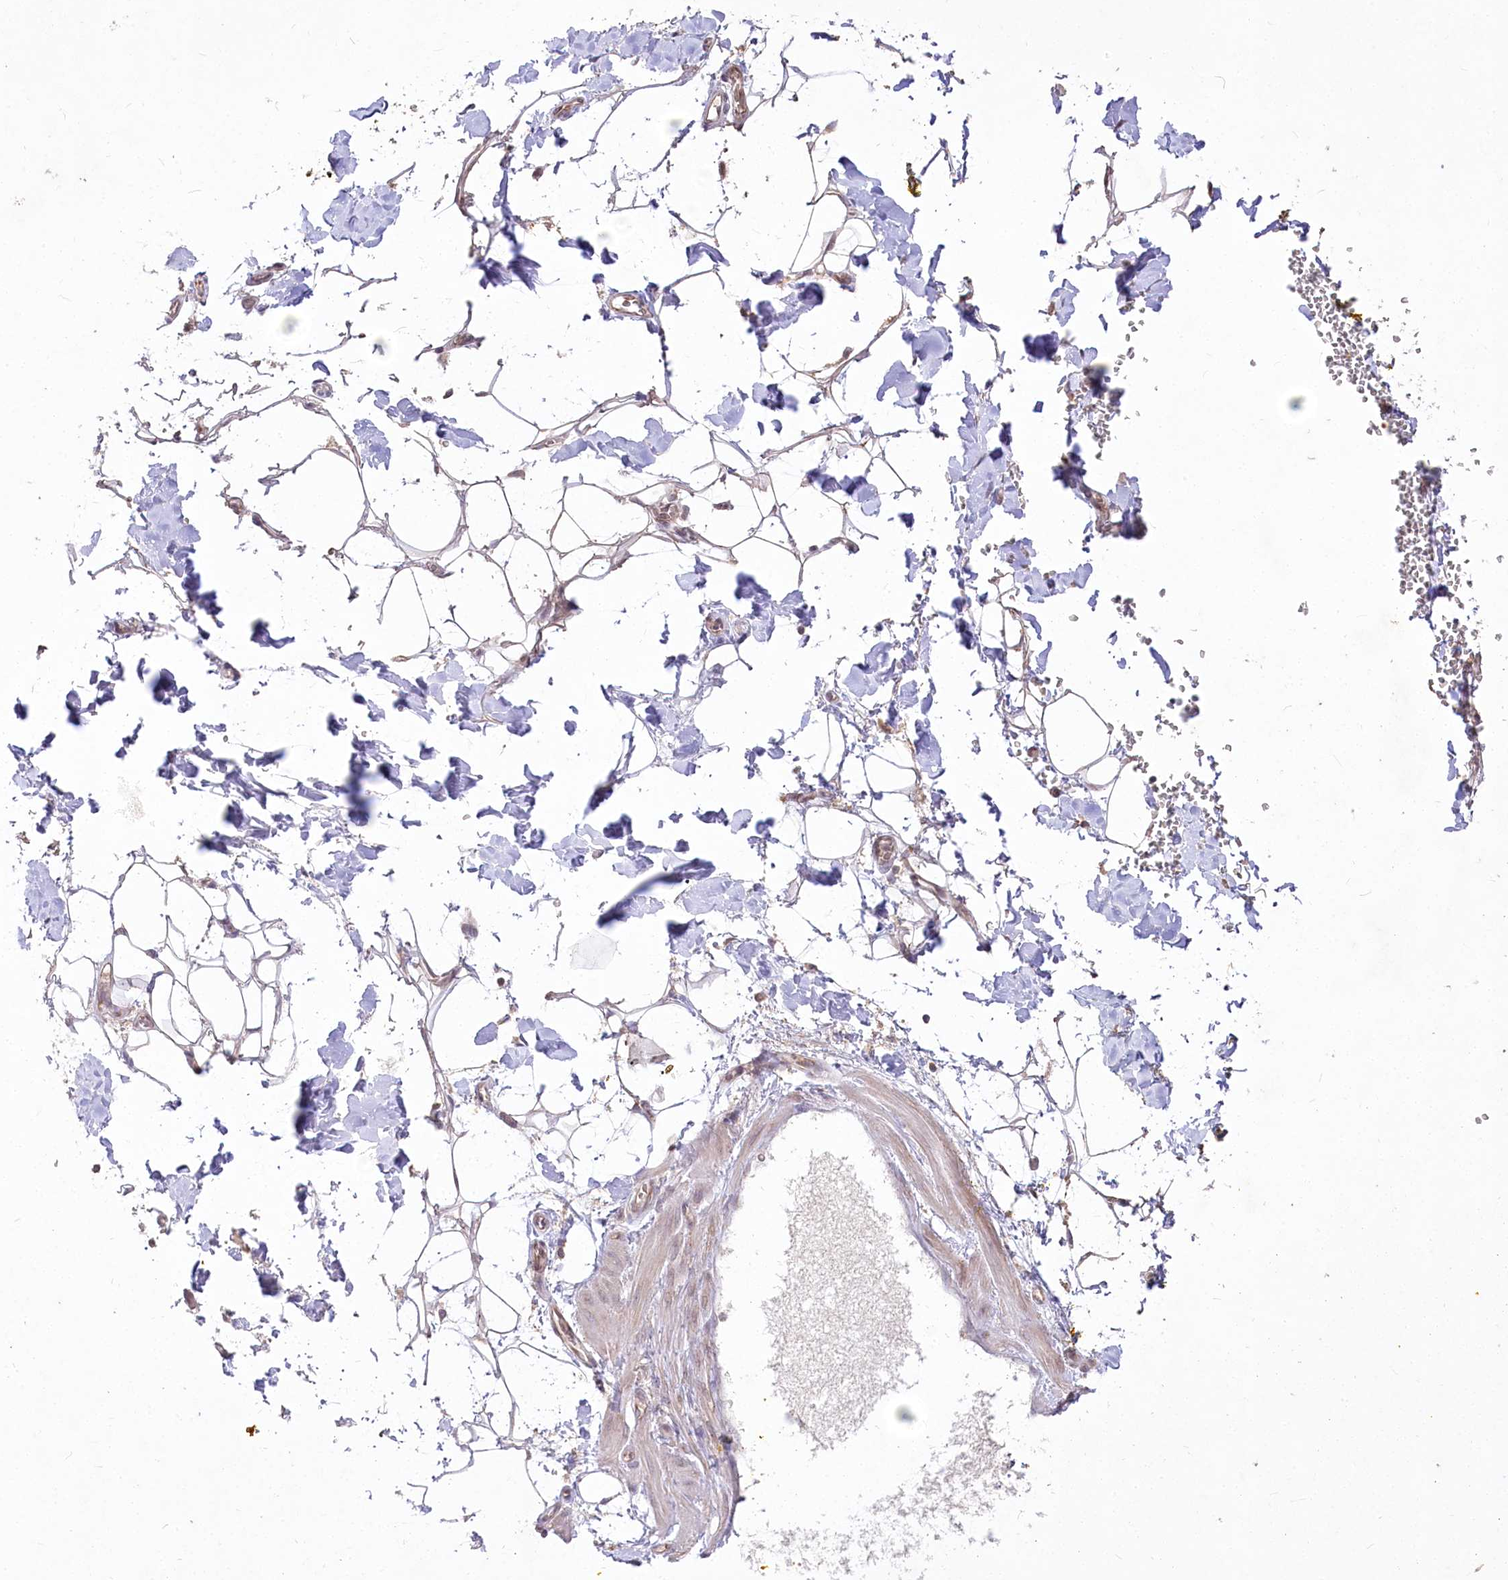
{"staining": {"intensity": "weak", "quantity": ">75%", "location": "cytoplasmic/membranous"}, "tissue": "adipose tissue", "cell_type": "Adipocytes", "image_type": "normal", "snomed": [{"axis": "morphology", "description": "Normal tissue, NOS"}, {"axis": "morphology", "description": "Adenocarcinoma, NOS"}, {"axis": "topography", "description": "Pancreas"}, {"axis": "topography", "description": "Peripheral nerve tissue"}], "caption": "Human adipose tissue stained for a protein (brown) demonstrates weak cytoplasmic/membranous positive staining in approximately >75% of adipocytes.", "gene": "STT3B", "patient": {"sex": "male", "age": 59}}